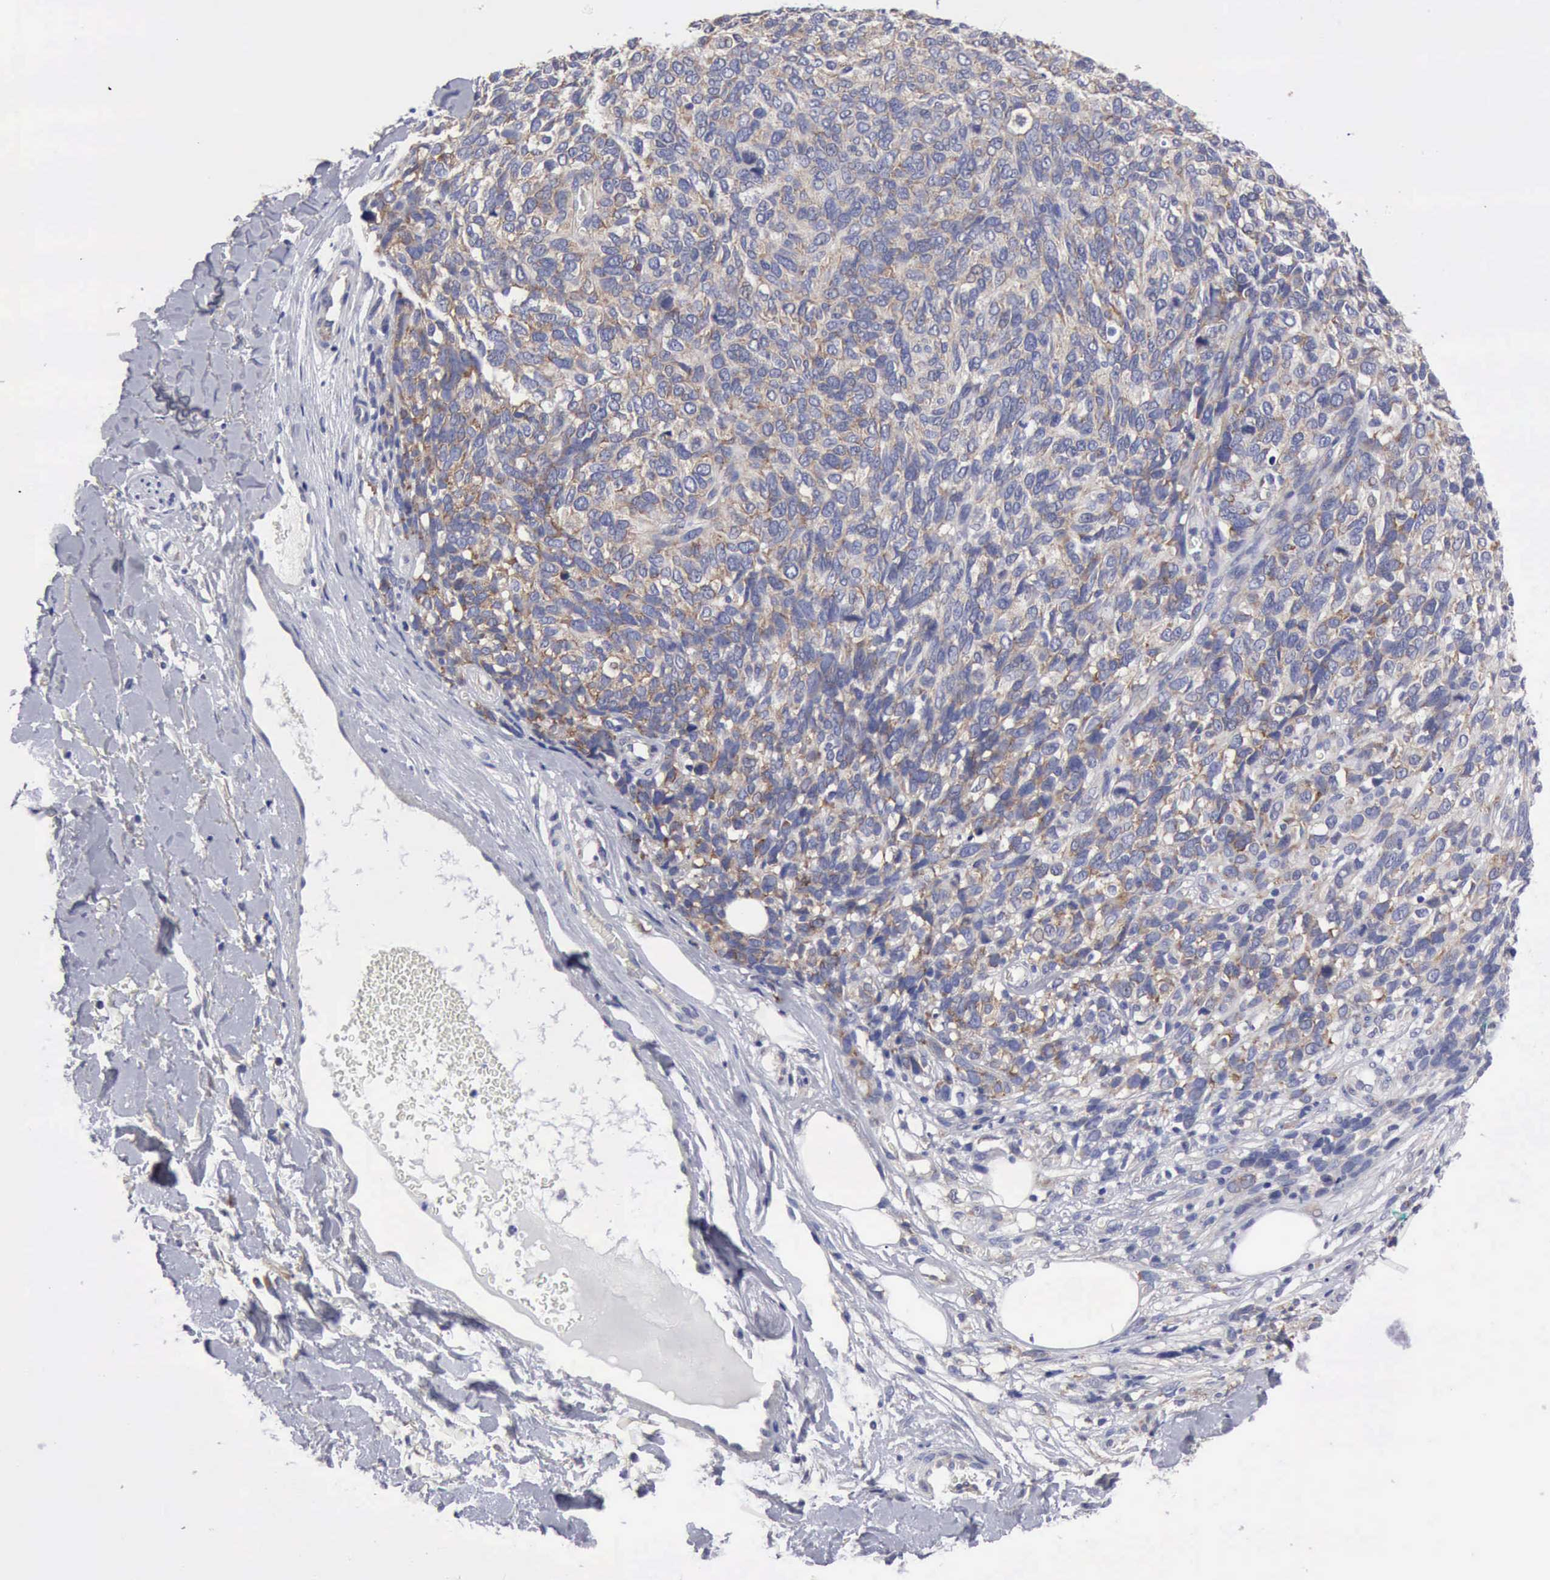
{"staining": {"intensity": "moderate", "quantity": "<25%", "location": "cytoplasmic/membranous"}, "tissue": "melanoma", "cell_type": "Tumor cells", "image_type": "cancer", "snomed": [{"axis": "morphology", "description": "Malignant melanoma, NOS"}, {"axis": "topography", "description": "Skin"}], "caption": "Melanoma stained for a protein (brown) demonstrates moderate cytoplasmic/membranous positive positivity in about <25% of tumor cells.", "gene": "TXLNG", "patient": {"sex": "female", "age": 85}}